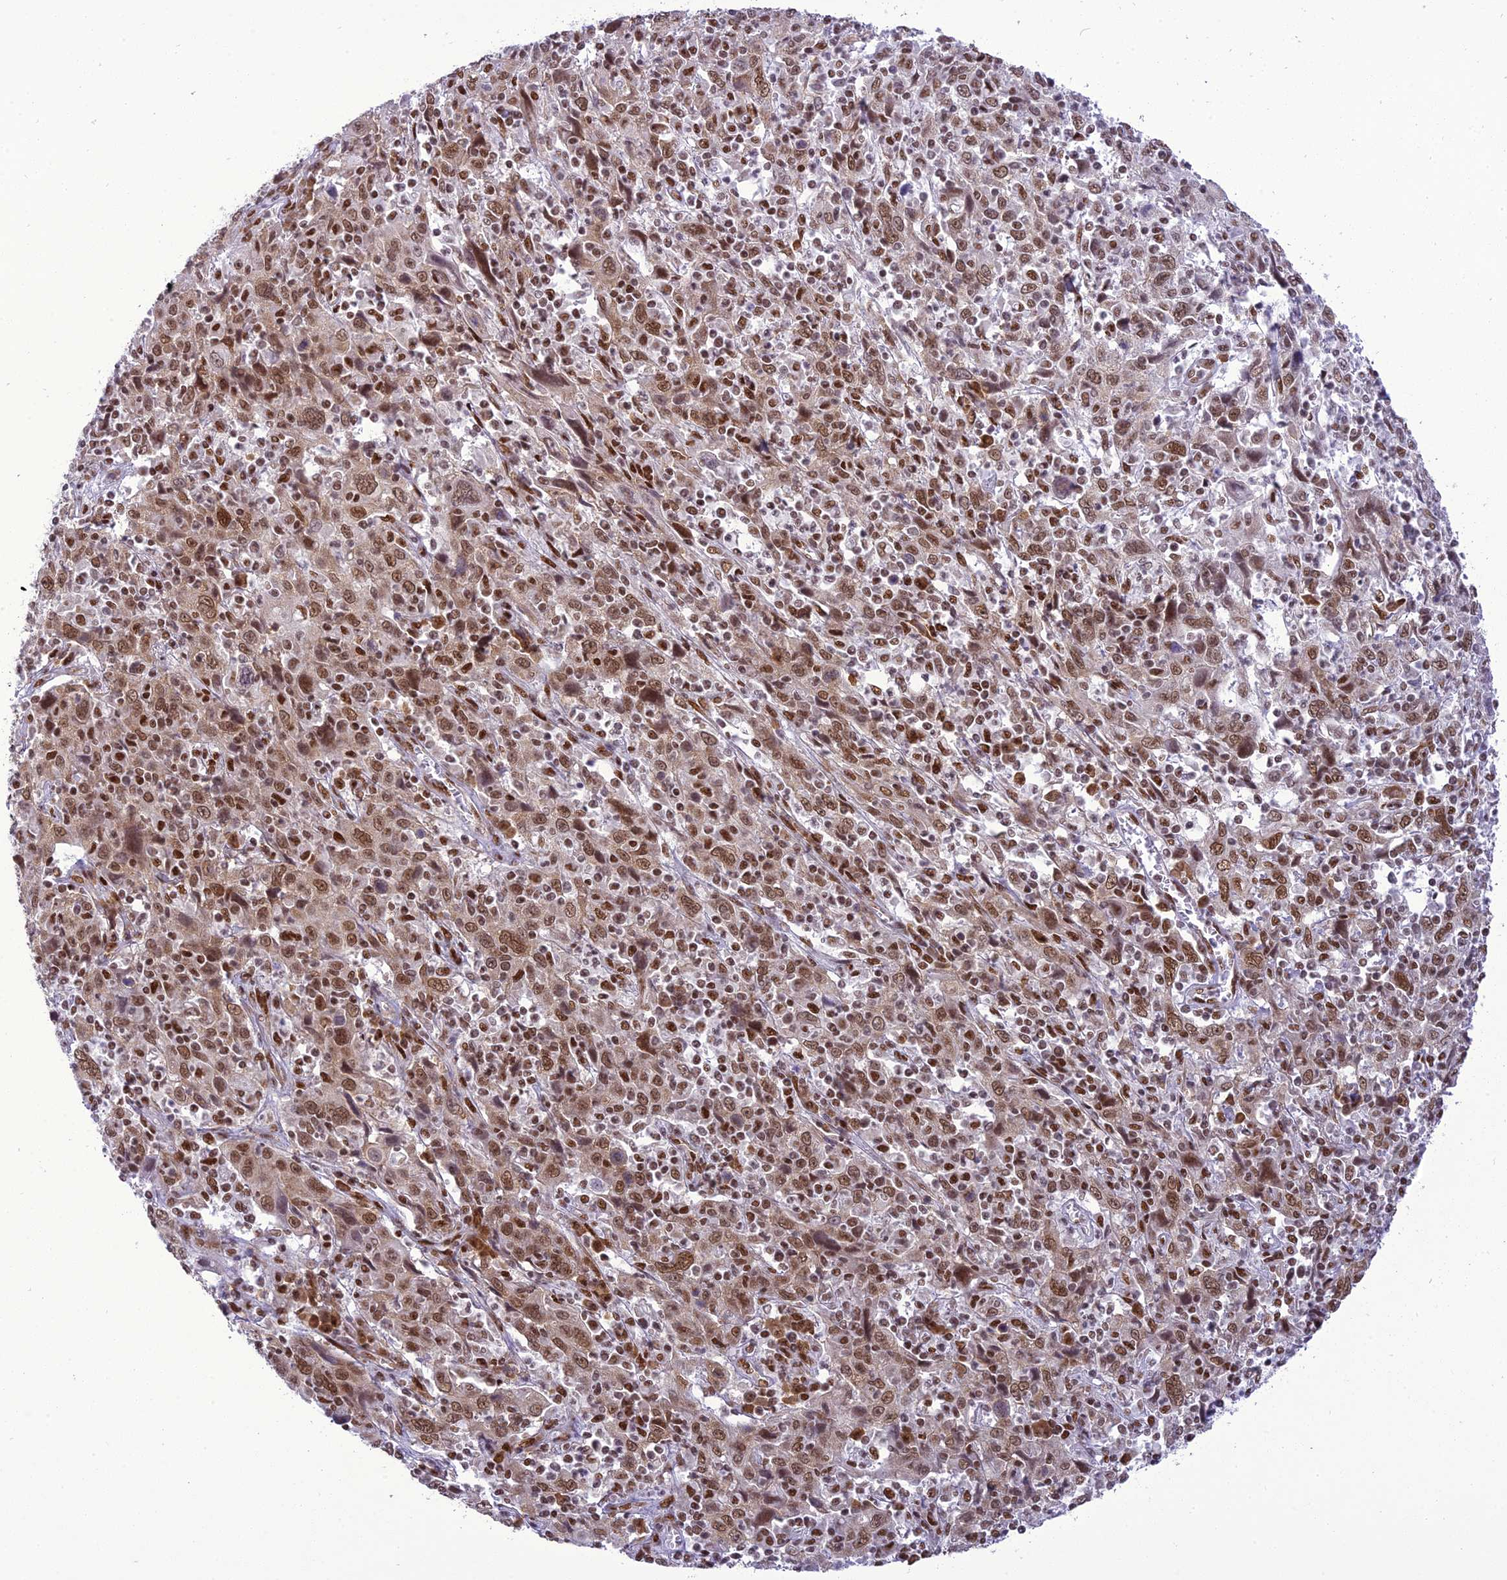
{"staining": {"intensity": "moderate", "quantity": ">75%", "location": "nuclear"}, "tissue": "cervical cancer", "cell_type": "Tumor cells", "image_type": "cancer", "snomed": [{"axis": "morphology", "description": "Squamous cell carcinoma, NOS"}, {"axis": "topography", "description": "Cervix"}], "caption": "Immunohistochemistry (IHC) (DAB) staining of human cervical cancer (squamous cell carcinoma) displays moderate nuclear protein expression in about >75% of tumor cells.", "gene": "DDX1", "patient": {"sex": "female", "age": 46}}